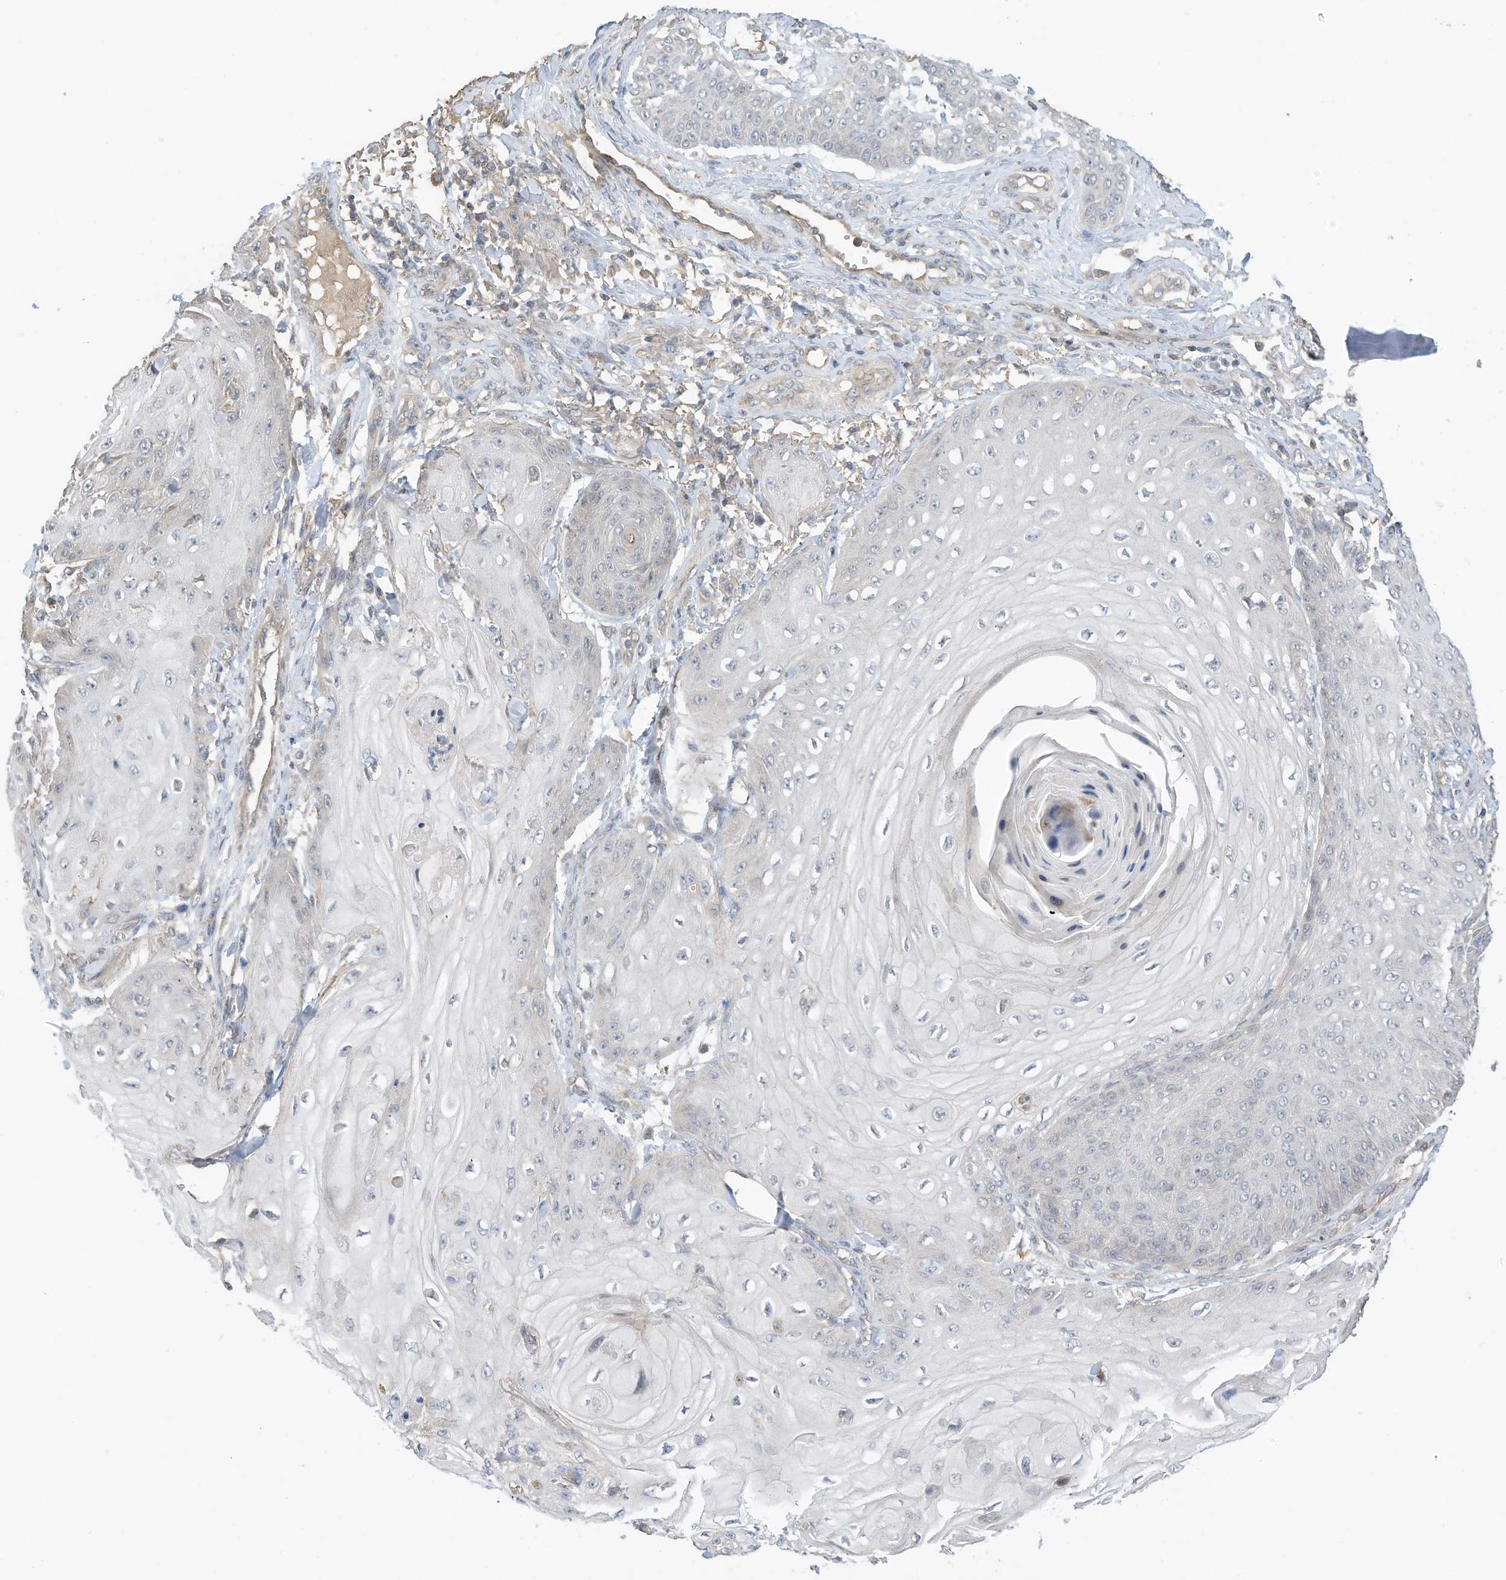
{"staining": {"intensity": "negative", "quantity": "none", "location": "none"}, "tissue": "skin cancer", "cell_type": "Tumor cells", "image_type": "cancer", "snomed": [{"axis": "morphology", "description": "Squamous cell carcinoma, NOS"}, {"axis": "topography", "description": "Skin"}], "caption": "High magnification brightfield microscopy of skin squamous cell carcinoma stained with DAB (3,3'-diaminobenzidine) (brown) and counterstained with hematoxylin (blue): tumor cells show no significant positivity.", "gene": "REC8", "patient": {"sex": "male", "age": 74}}